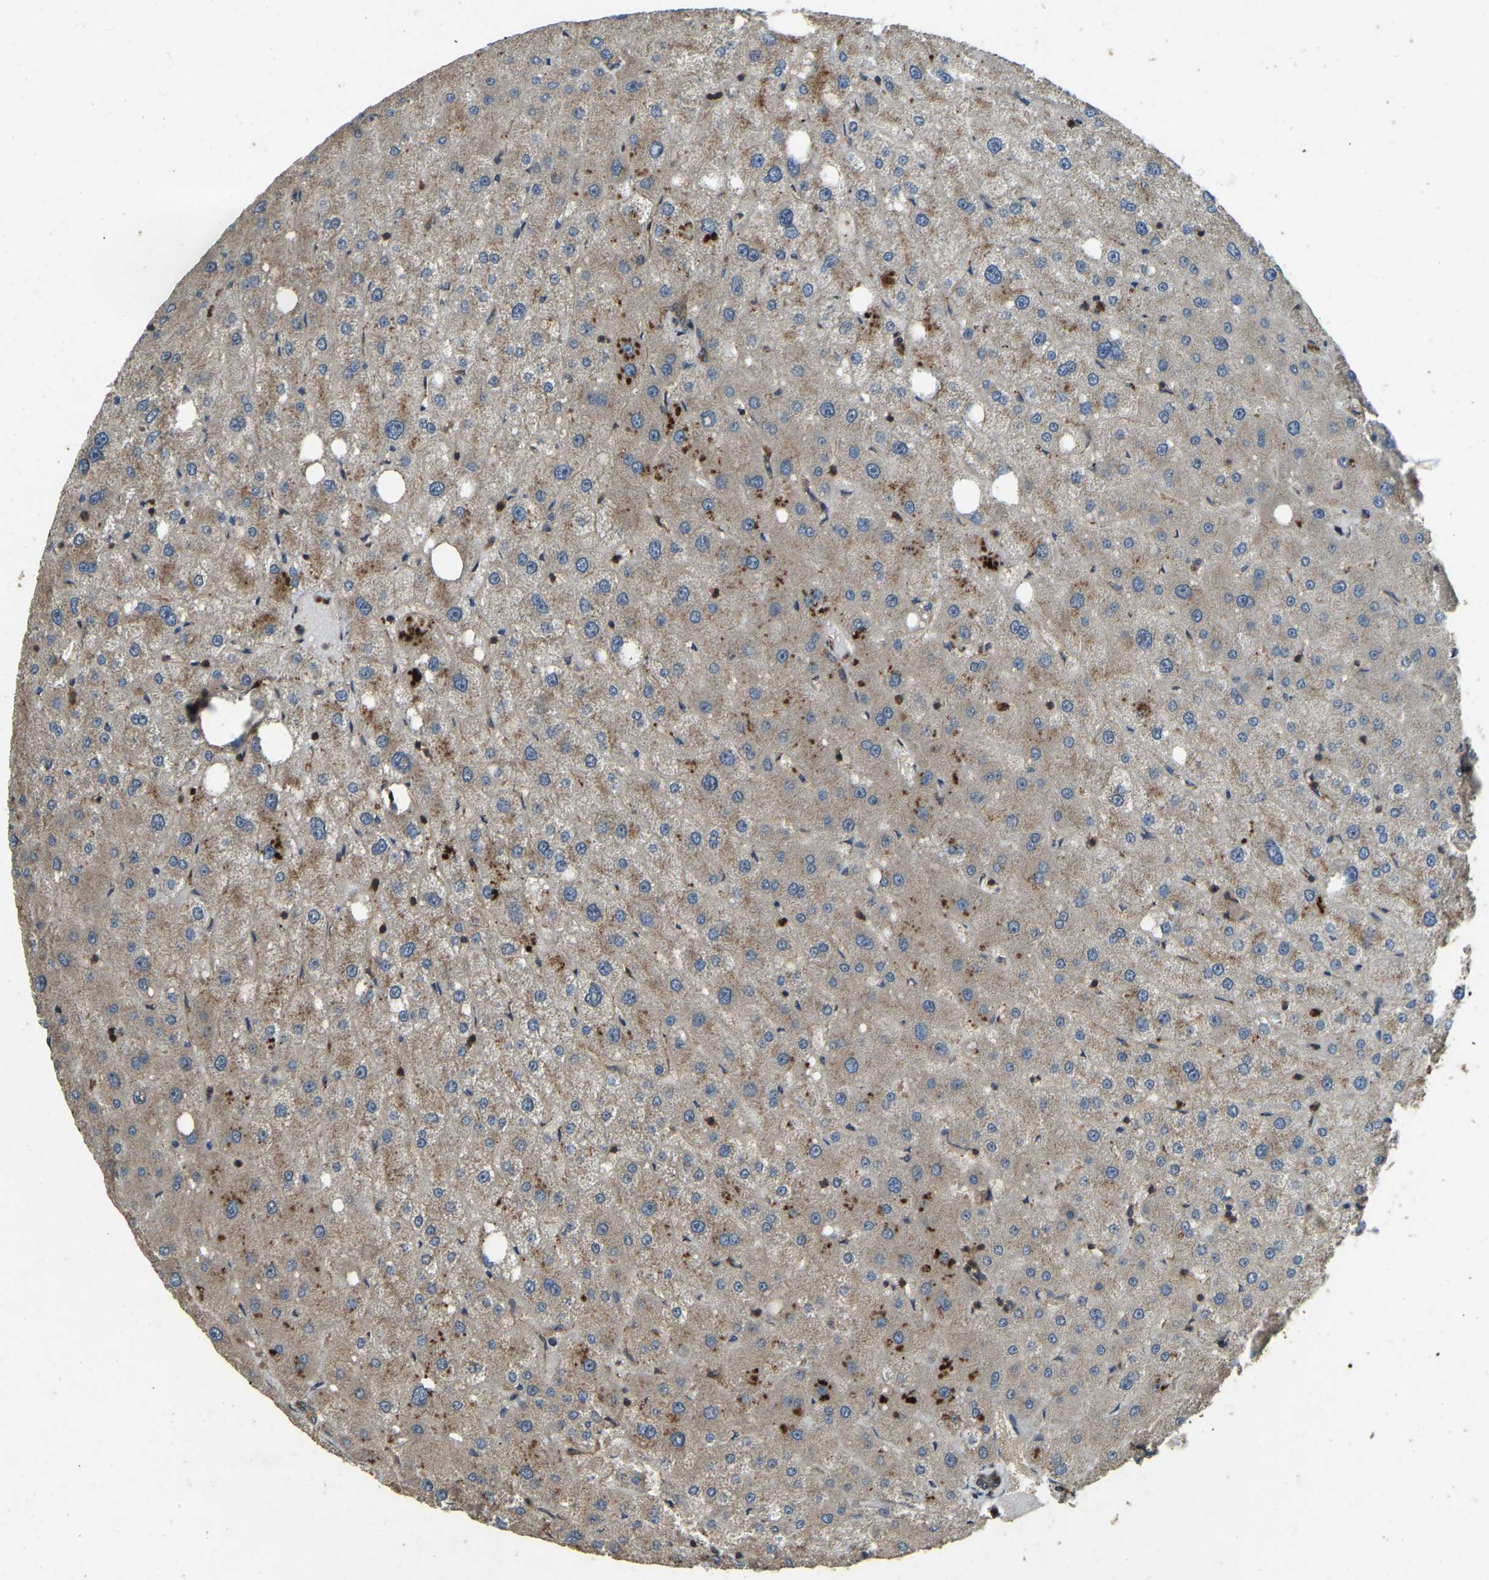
{"staining": {"intensity": "moderate", "quantity": ">75%", "location": "cytoplasmic/membranous"}, "tissue": "liver", "cell_type": "Cholangiocytes", "image_type": "normal", "snomed": [{"axis": "morphology", "description": "Normal tissue, NOS"}, {"axis": "topography", "description": "Liver"}], "caption": "IHC of normal liver demonstrates medium levels of moderate cytoplasmic/membranous positivity in about >75% of cholangiocytes.", "gene": "ATP8B1", "patient": {"sex": "male", "age": 73}}